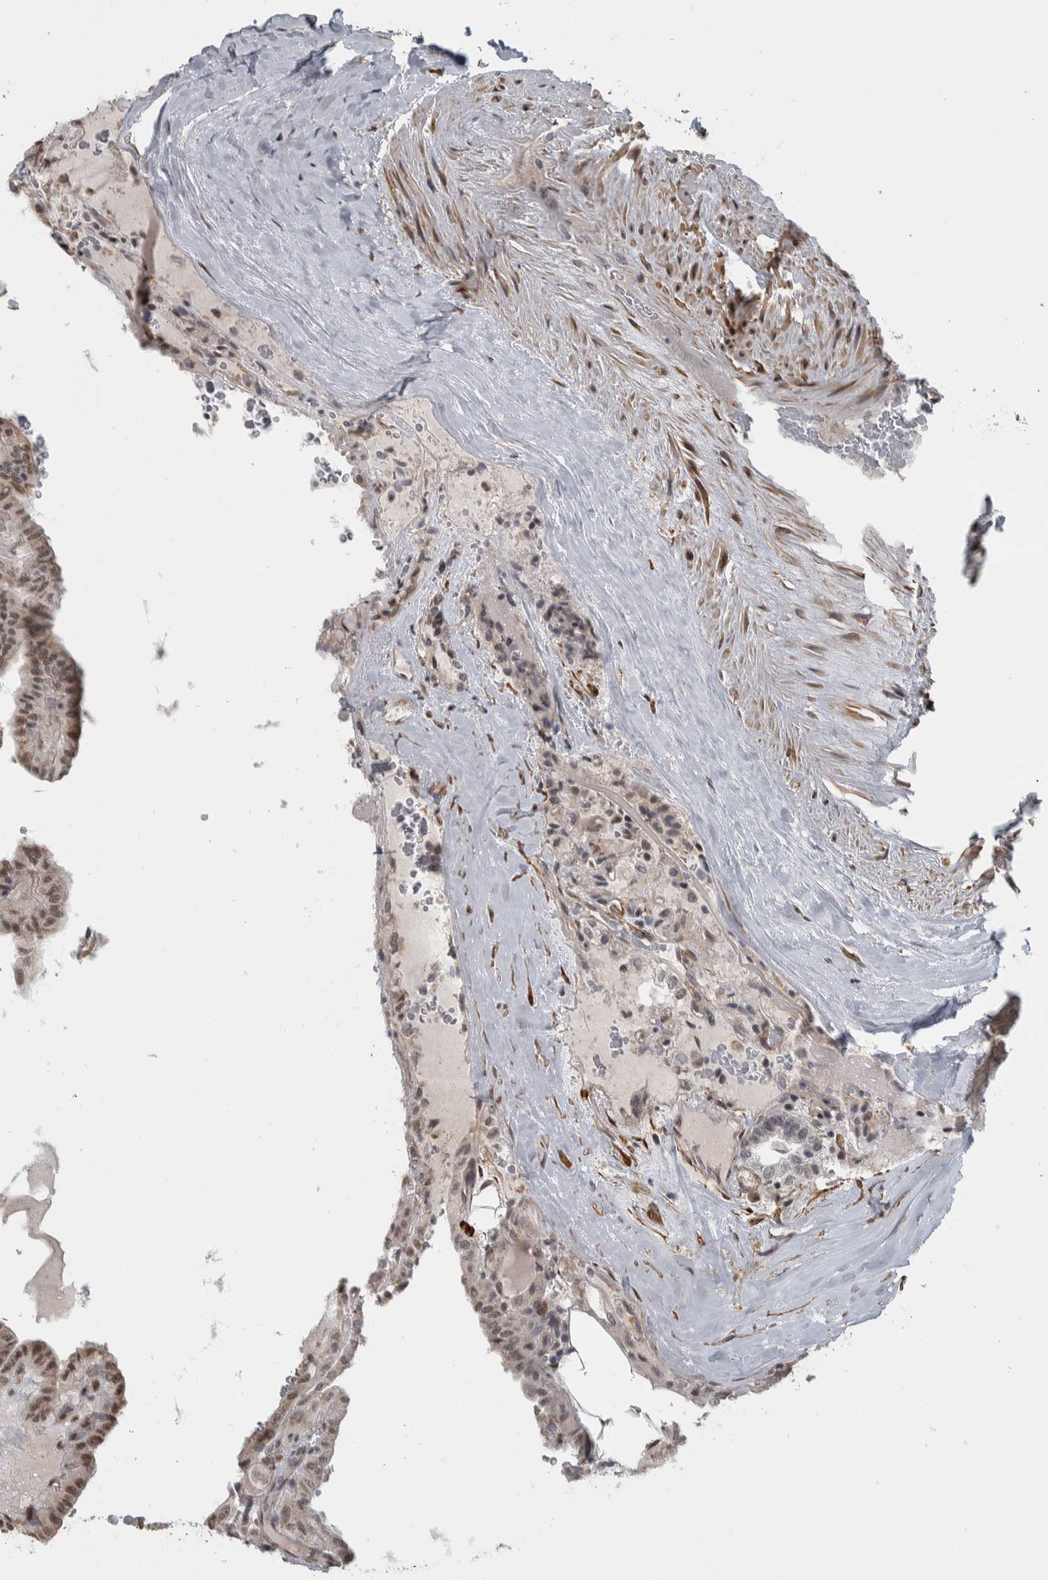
{"staining": {"intensity": "moderate", "quantity": ">75%", "location": "nuclear"}, "tissue": "thyroid cancer", "cell_type": "Tumor cells", "image_type": "cancer", "snomed": [{"axis": "morphology", "description": "Papillary adenocarcinoma, NOS"}, {"axis": "topography", "description": "Thyroid gland"}], "caption": "Protein expression analysis of human papillary adenocarcinoma (thyroid) reveals moderate nuclear positivity in approximately >75% of tumor cells.", "gene": "DDX42", "patient": {"sex": "male", "age": 77}}